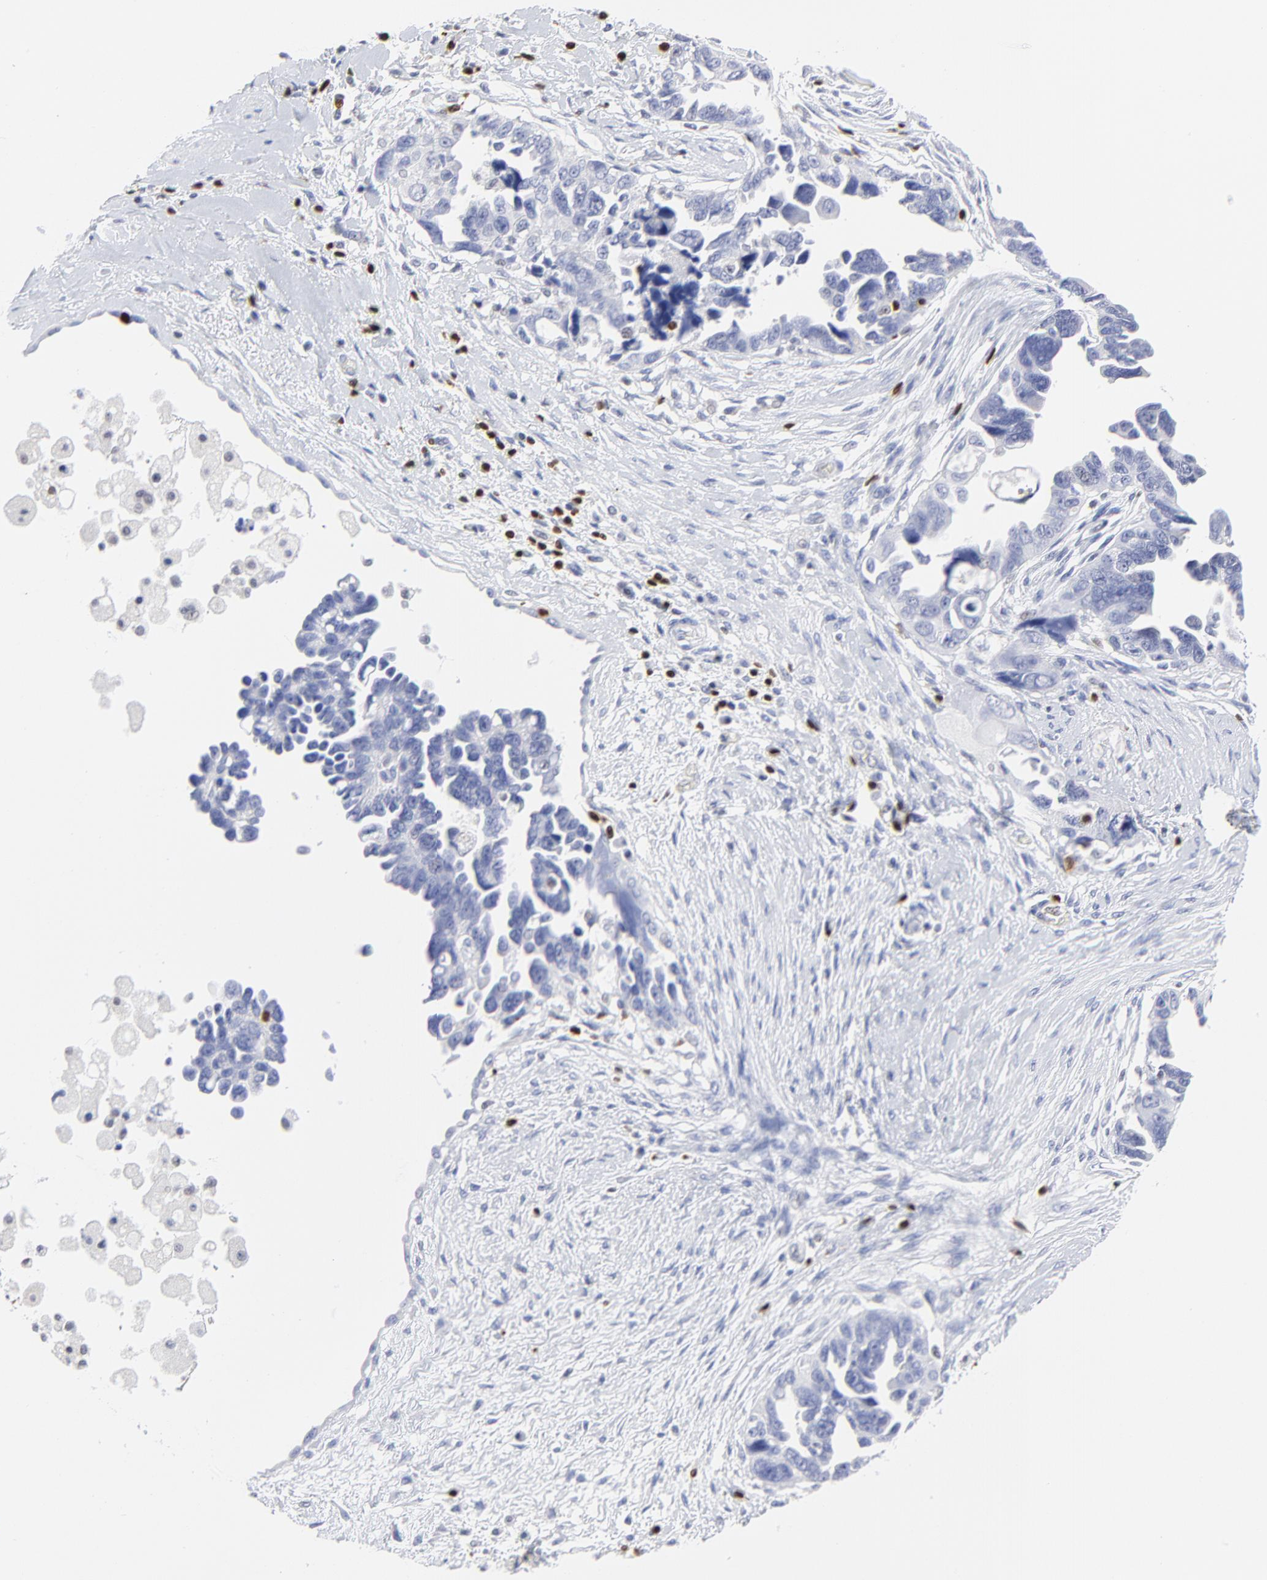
{"staining": {"intensity": "negative", "quantity": "none", "location": "none"}, "tissue": "ovarian cancer", "cell_type": "Tumor cells", "image_type": "cancer", "snomed": [{"axis": "morphology", "description": "Cystadenocarcinoma, serous, NOS"}, {"axis": "topography", "description": "Ovary"}], "caption": "Ovarian serous cystadenocarcinoma was stained to show a protein in brown. There is no significant expression in tumor cells.", "gene": "ZAP70", "patient": {"sex": "female", "age": 63}}